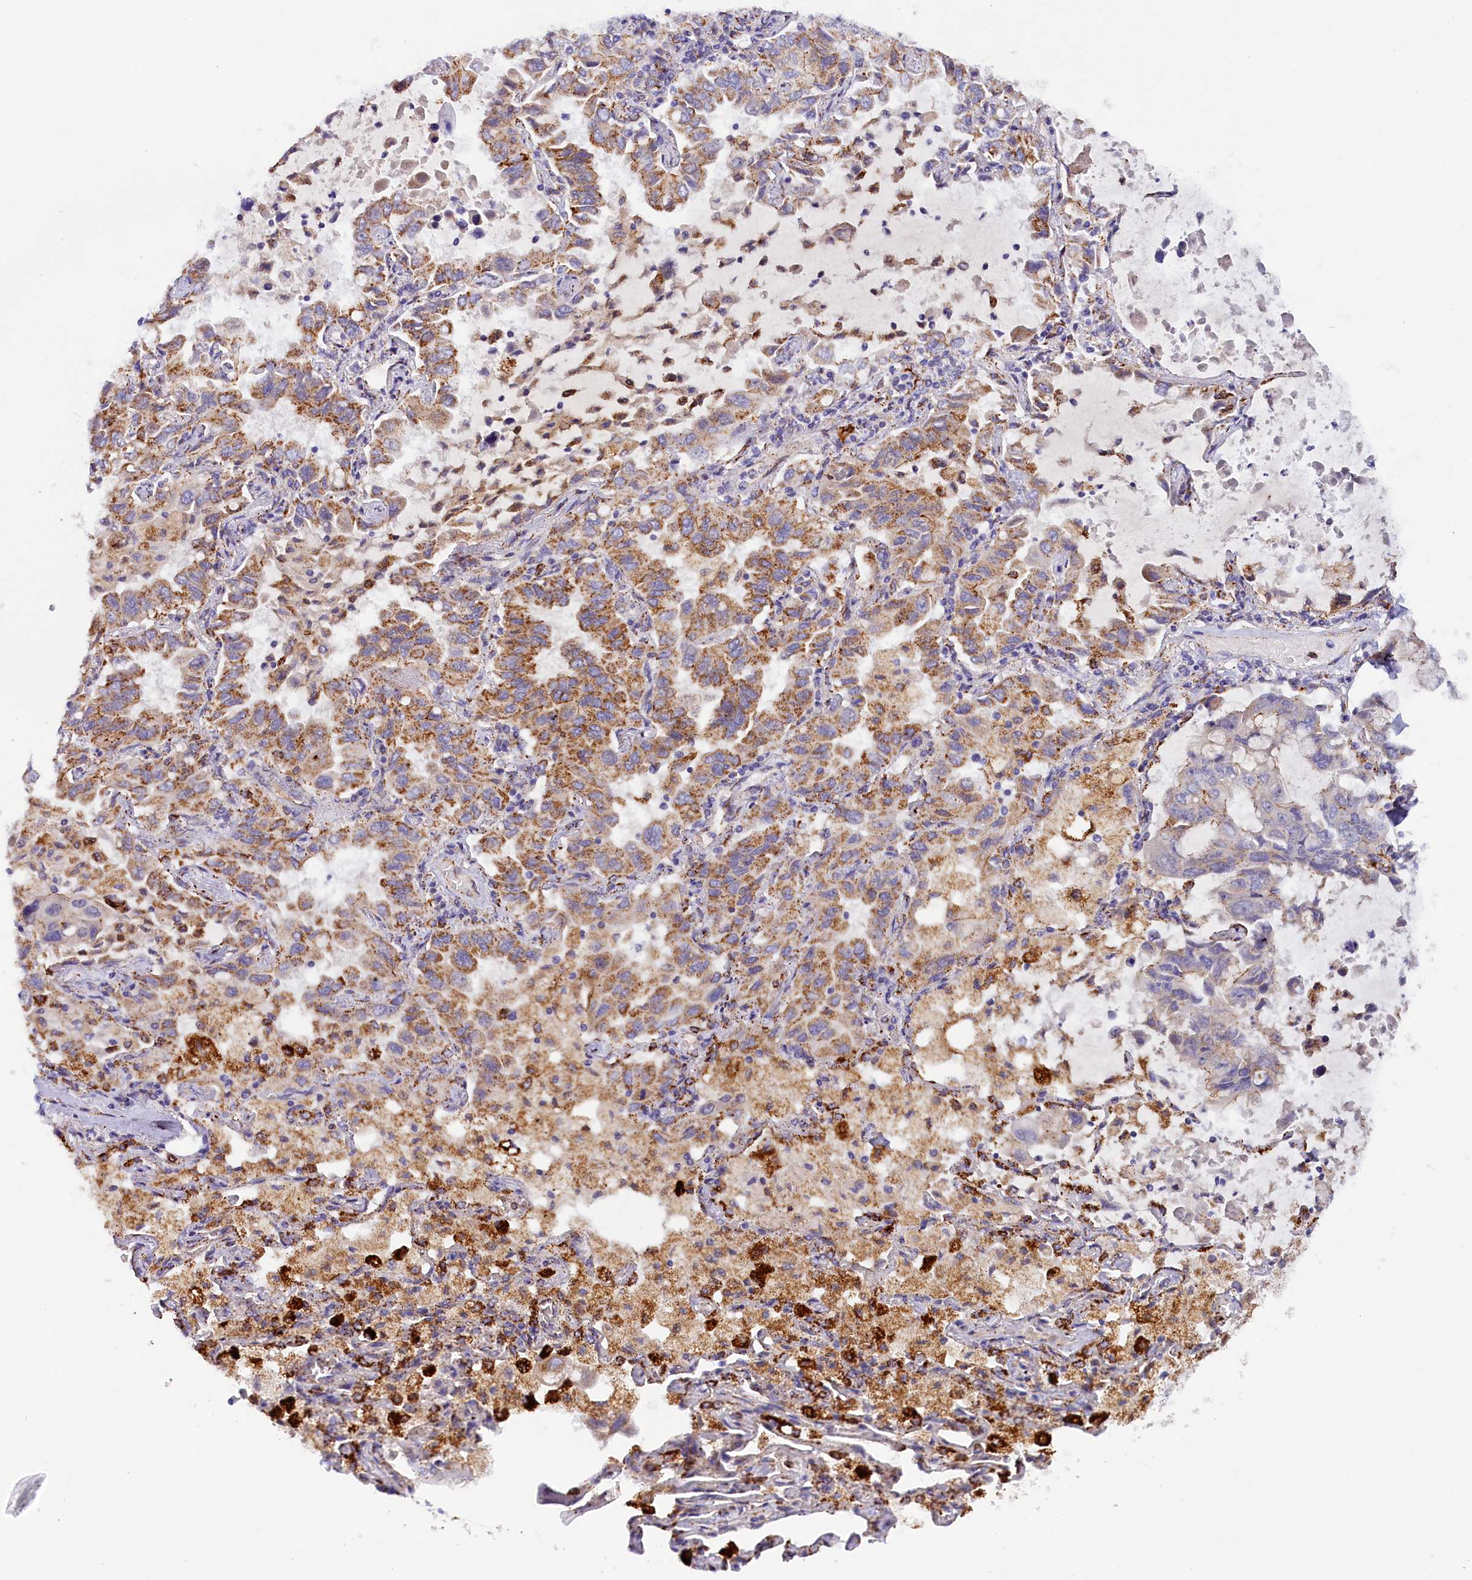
{"staining": {"intensity": "strong", "quantity": ">75%", "location": "cytoplasmic/membranous"}, "tissue": "lung cancer", "cell_type": "Tumor cells", "image_type": "cancer", "snomed": [{"axis": "morphology", "description": "Adenocarcinoma, NOS"}, {"axis": "topography", "description": "Lung"}], "caption": "Lung cancer tissue reveals strong cytoplasmic/membranous expression in approximately >75% of tumor cells (DAB (3,3'-diaminobenzidine) IHC with brightfield microscopy, high magnification).", "gene": "AKTIP", "patient": {"sex": "male", "age": 64}}